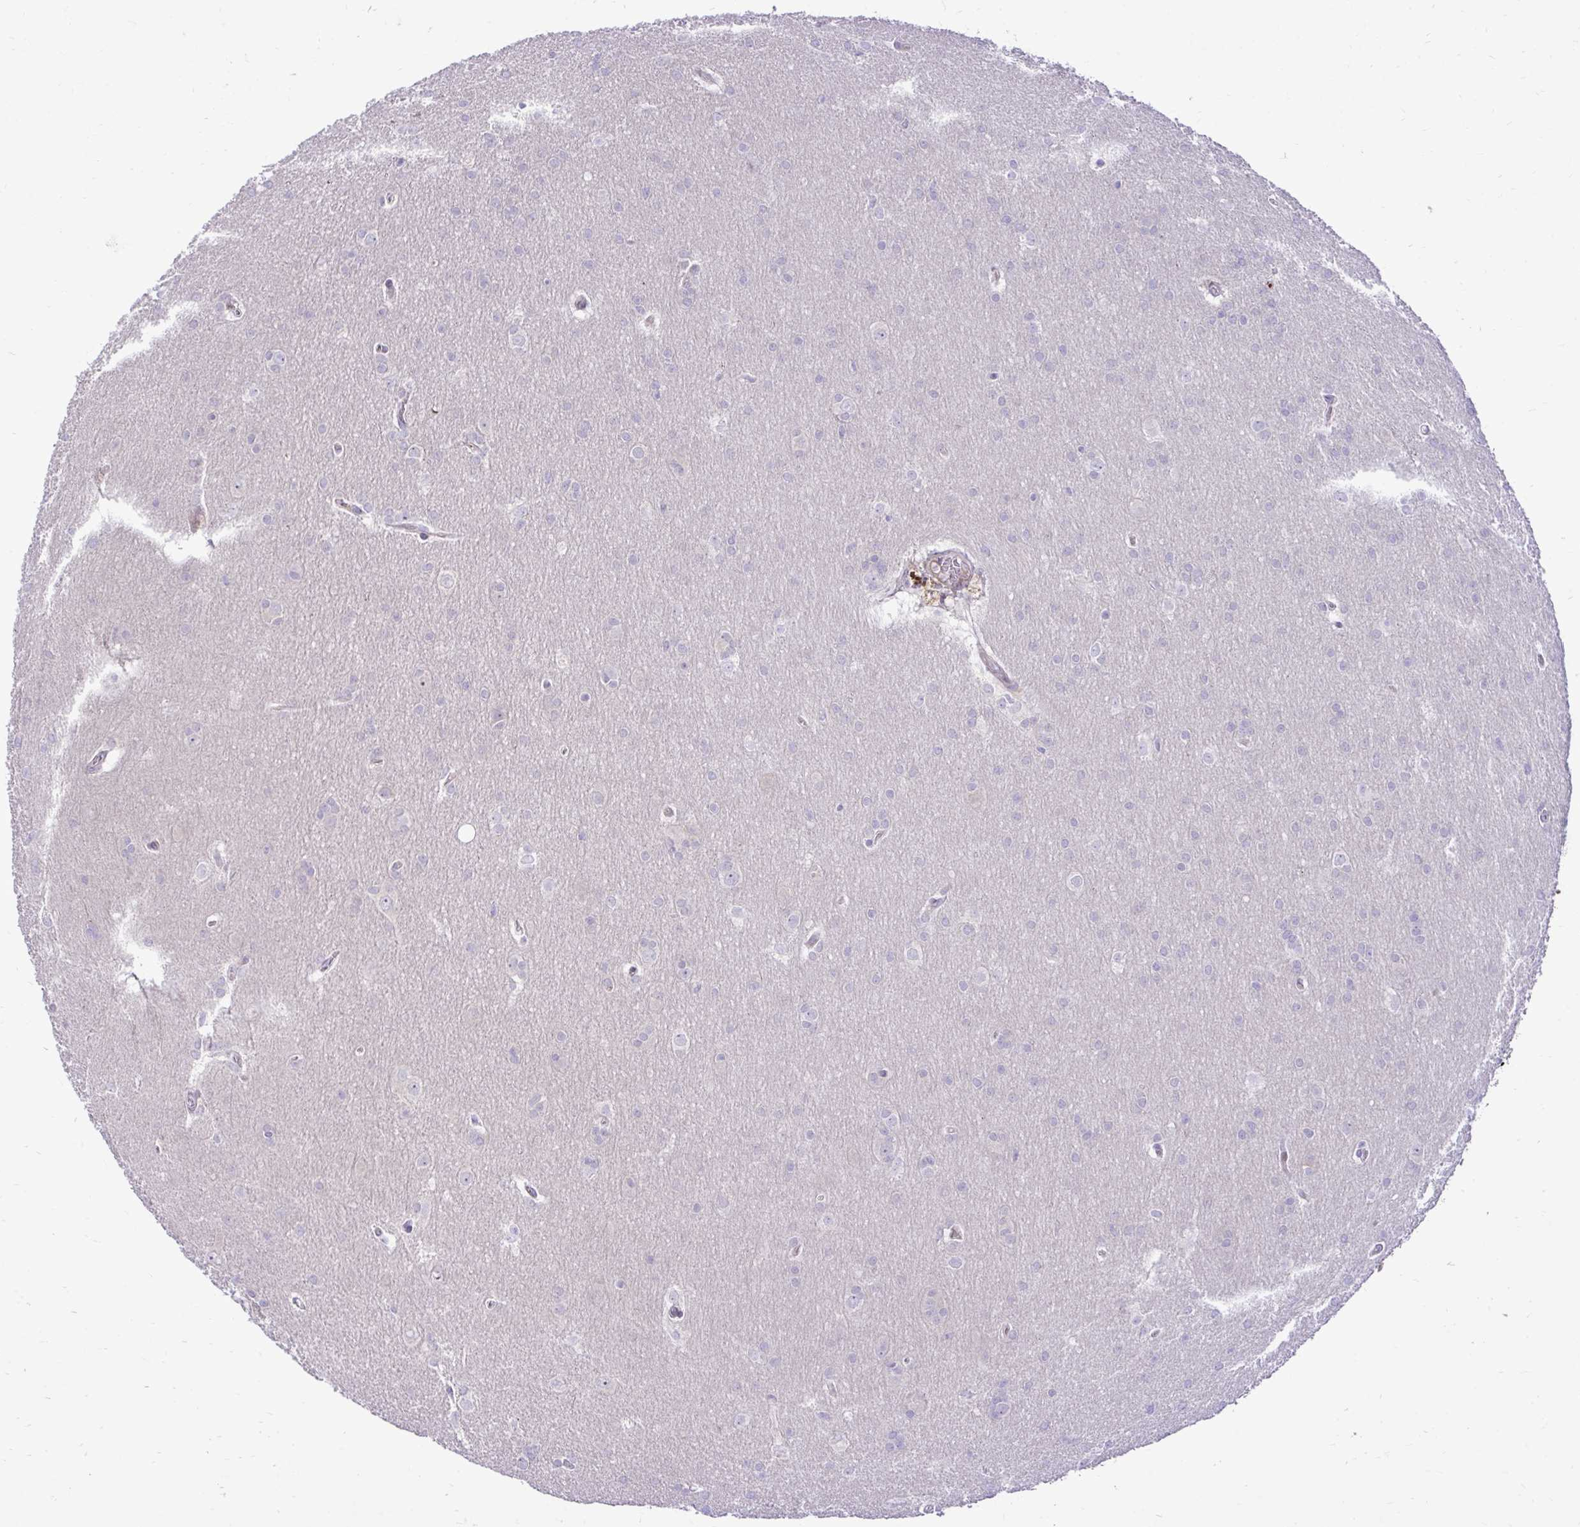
{"staining": {"intensity": "negative", "quantity": "none", "location": "none"}, "tissue": "glioma", "cell_type": "Tumor cells", "image_type": "cancer", "snomed": [{"axis": "morphology", "description": "Glioma, malignant, Low grade"}, {"axis": "topography", "description": "Brain"}], "caption": "The micrograph demonstrates no significant expression in tumor cells of low-grade glioma (malignant).", "gene": "METTL9", "patient": {"sex": "female", "age": 32}}